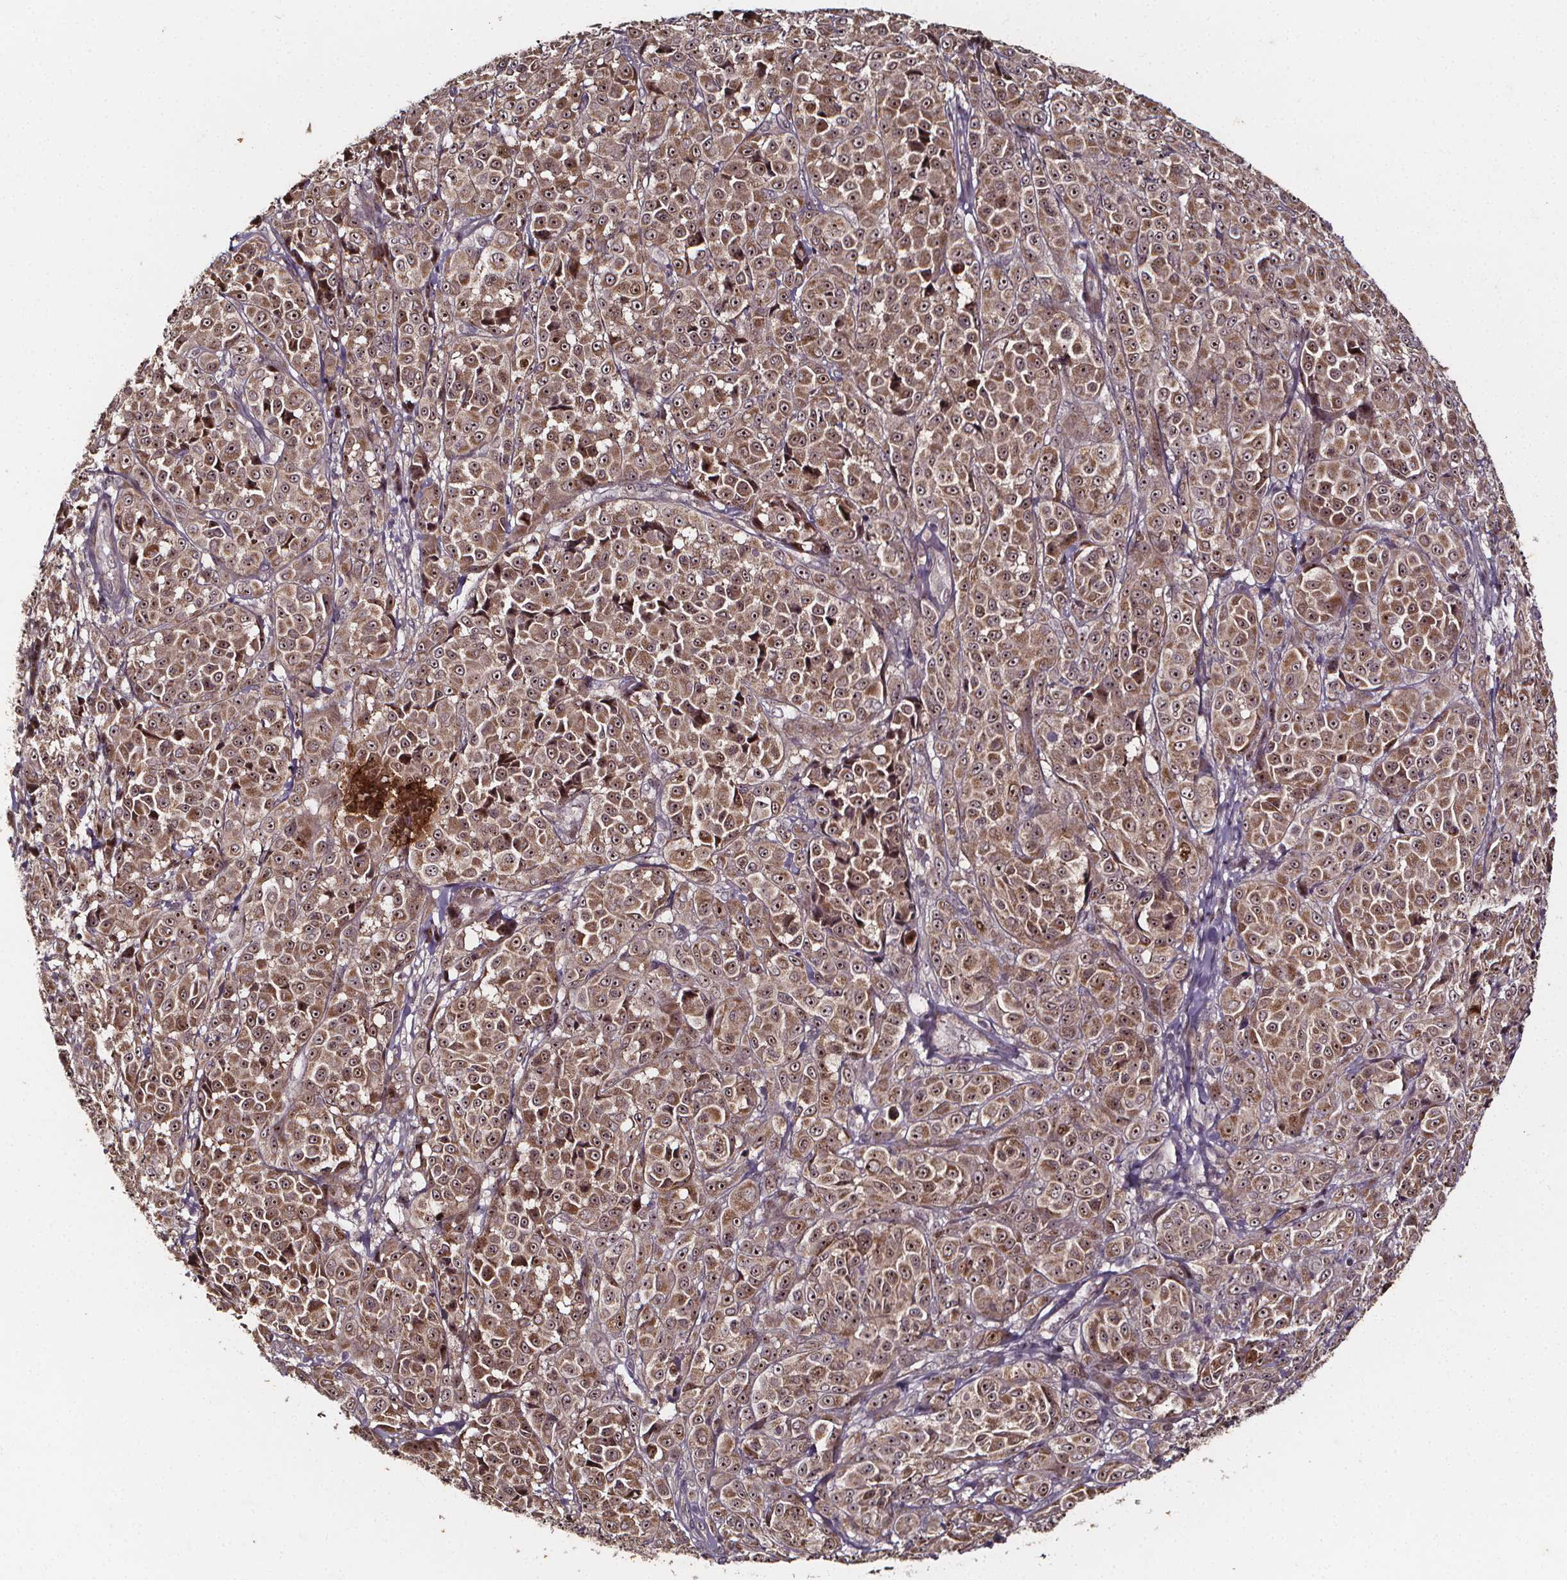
{"staining": {"intensity": "weak", "quantity": ">75%", "location": "cytoplasmic/membranous,nuclear"}, "tissue": "melanoma", "cell_type": "Tumor cells", "image_type": "cancer", "snomed": [{"axis": "morphology", "description": "Malignant melanoma, NOS"}, {"axis": "topography", "description": "Skin"}], "caption": "Approximately >75% of tumor cells in melanoma demonstrate weak cytoplasmic/membranous and nuclear protein positivity as visualized by brown immunohistochemical staining.", "gene": "DDIT3", "patient": {"sex": "male", "age": 89}}